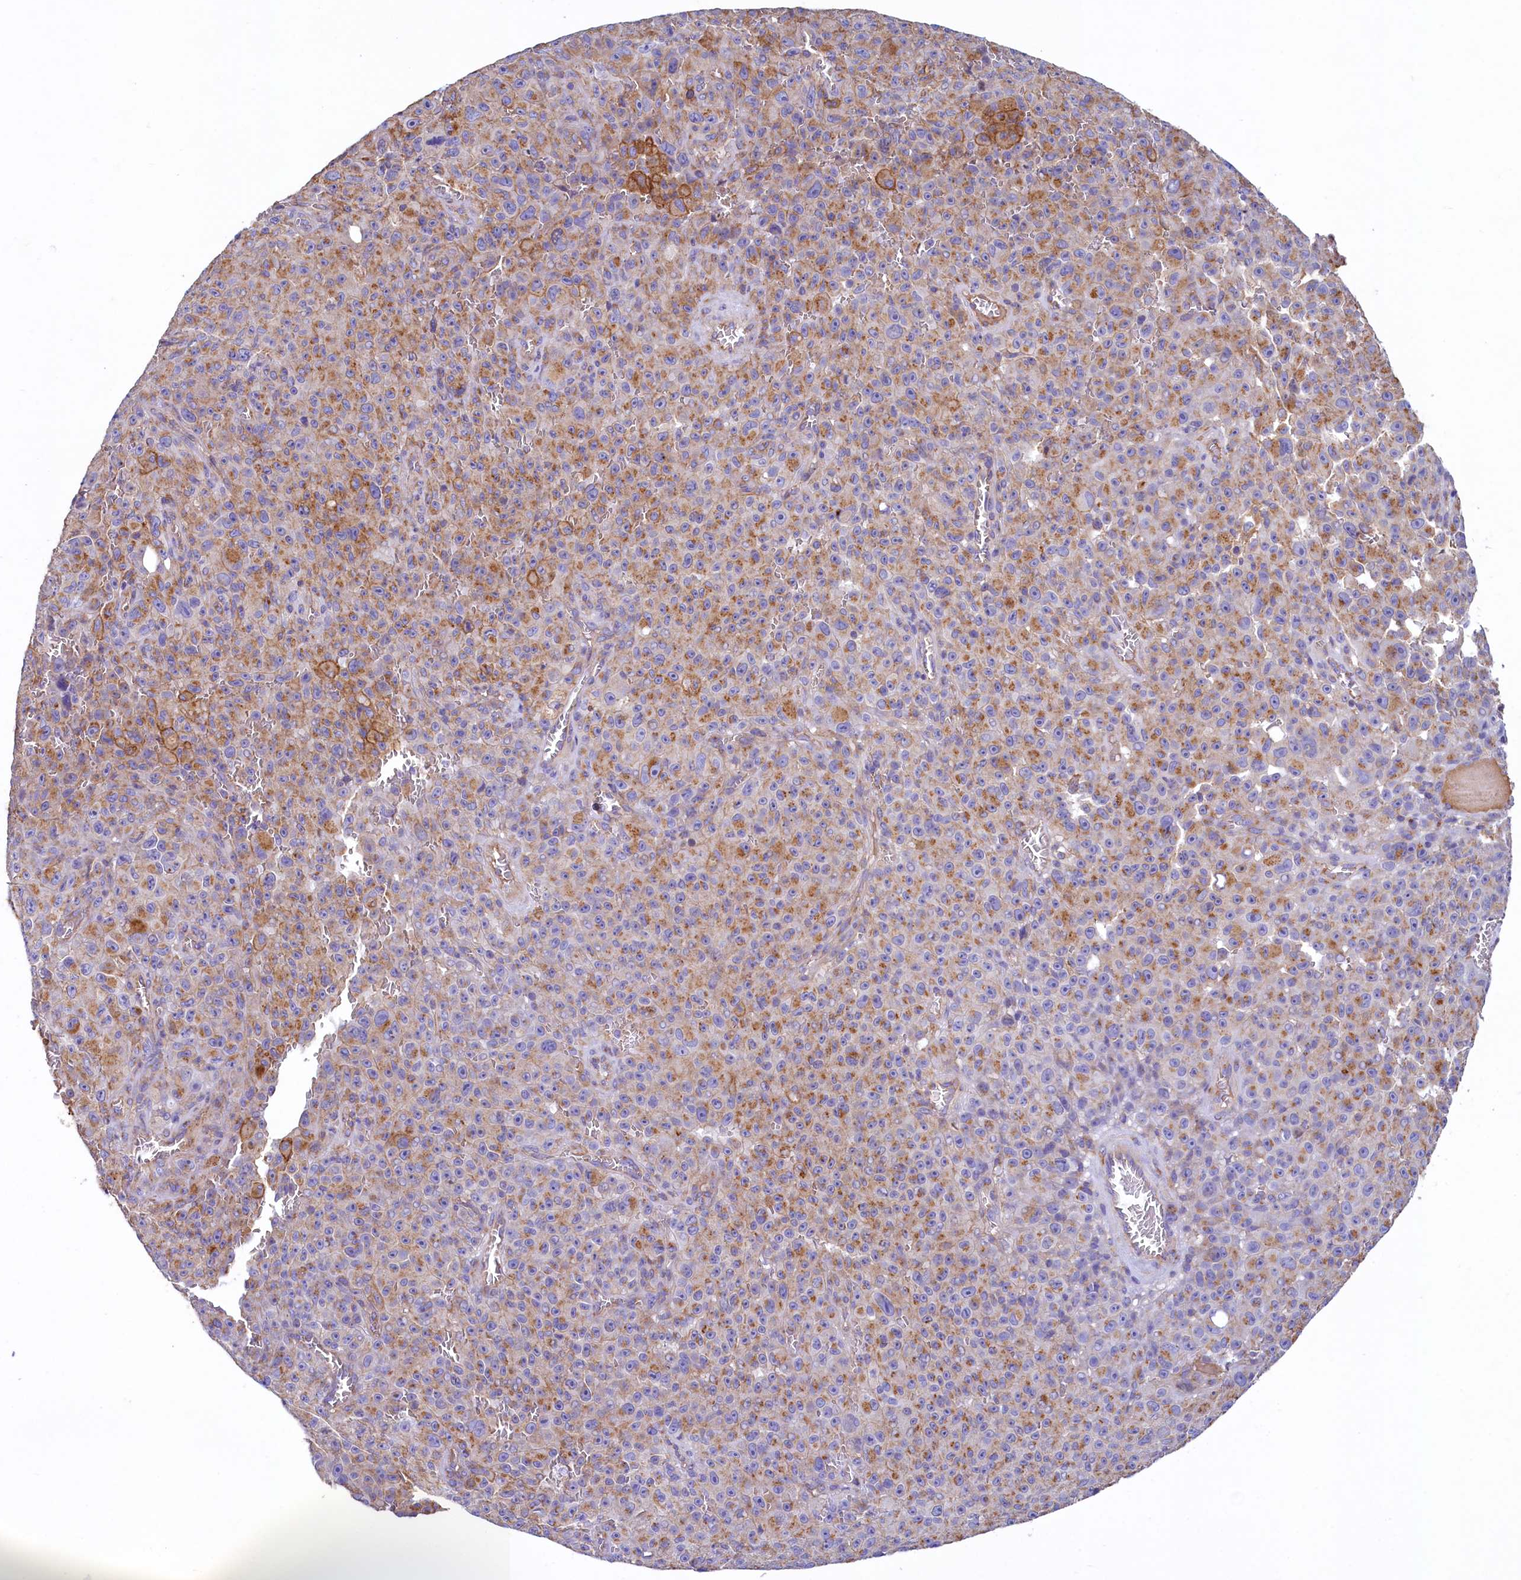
{"staining": {"intensity": "moderate", "quantity": "25%-75%", "location": "cytoplasmic/membranous"}, "tissue": "melanoma", "cell_type": "Tumor cells", "image_type": "cancer", "snomed": [{"axis": "morphology", "description": "Malignant melanoma, NOS"}, {"axis": "topography", "description": "Skin"}], "caption": "The immunohistochemical stain labels moderate cytoplasmic/membranous staining in tumor cells of melanoma tissue. (IHC, brightfield microscopy, high magnification).", "gene": "GPR21", "patient": {"sex": "female", "age": 82}}